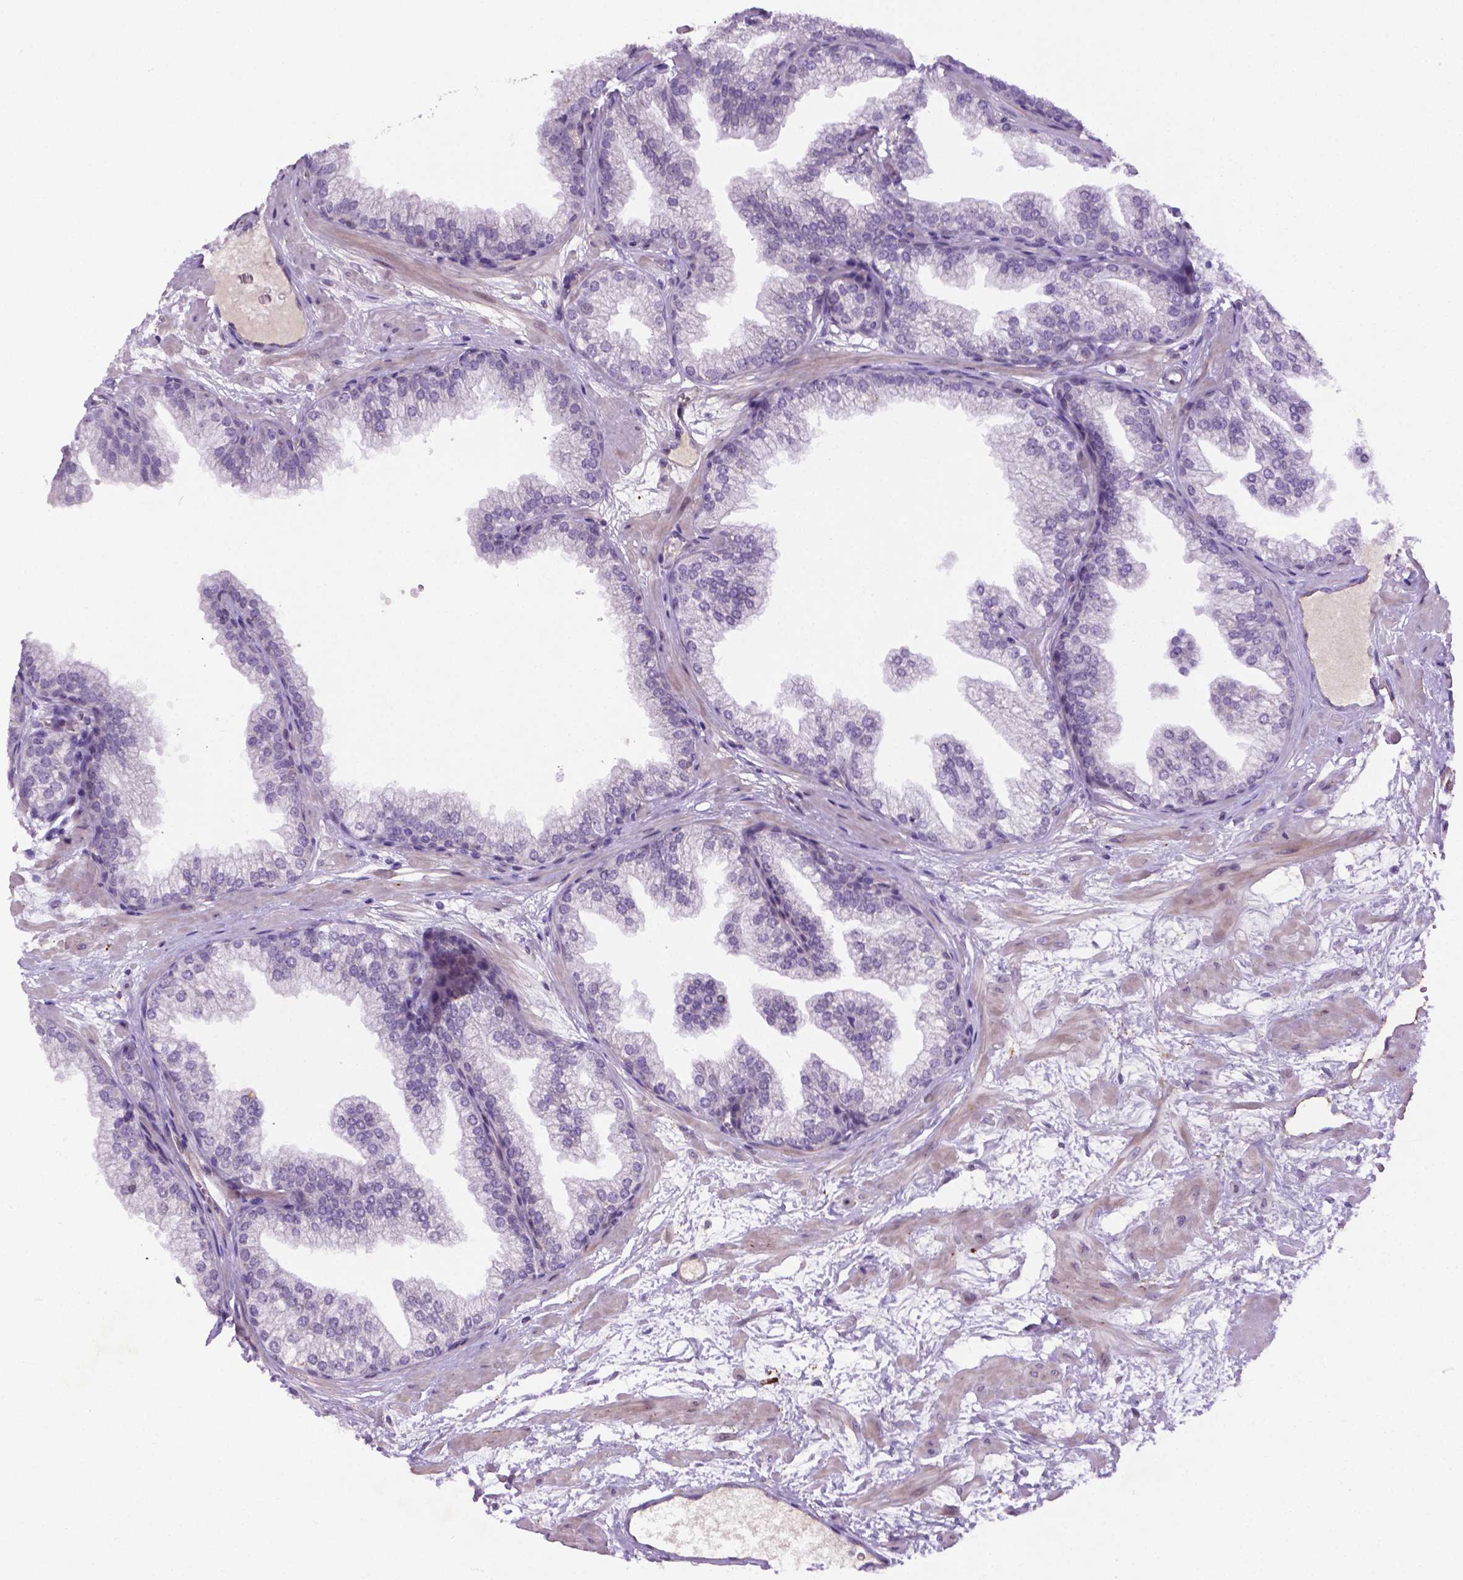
{"staining": {"intensity": "negative", "quantity": "none", "location": "none"}, "tissue": "prostate", "cell_type": "Glandular cells", "image_type": "normal", "snomed": [{"axis": "morphology", "description": "Normal tissue, NOS"}, {"axis": "topography", "description": "Prostate"}], "caption": "Immunohistochemical staining of benign human prostate displays no significant expression in glandular cells.", "gene": "CCER2", "patient": {"sex": "male", "age": 37}}